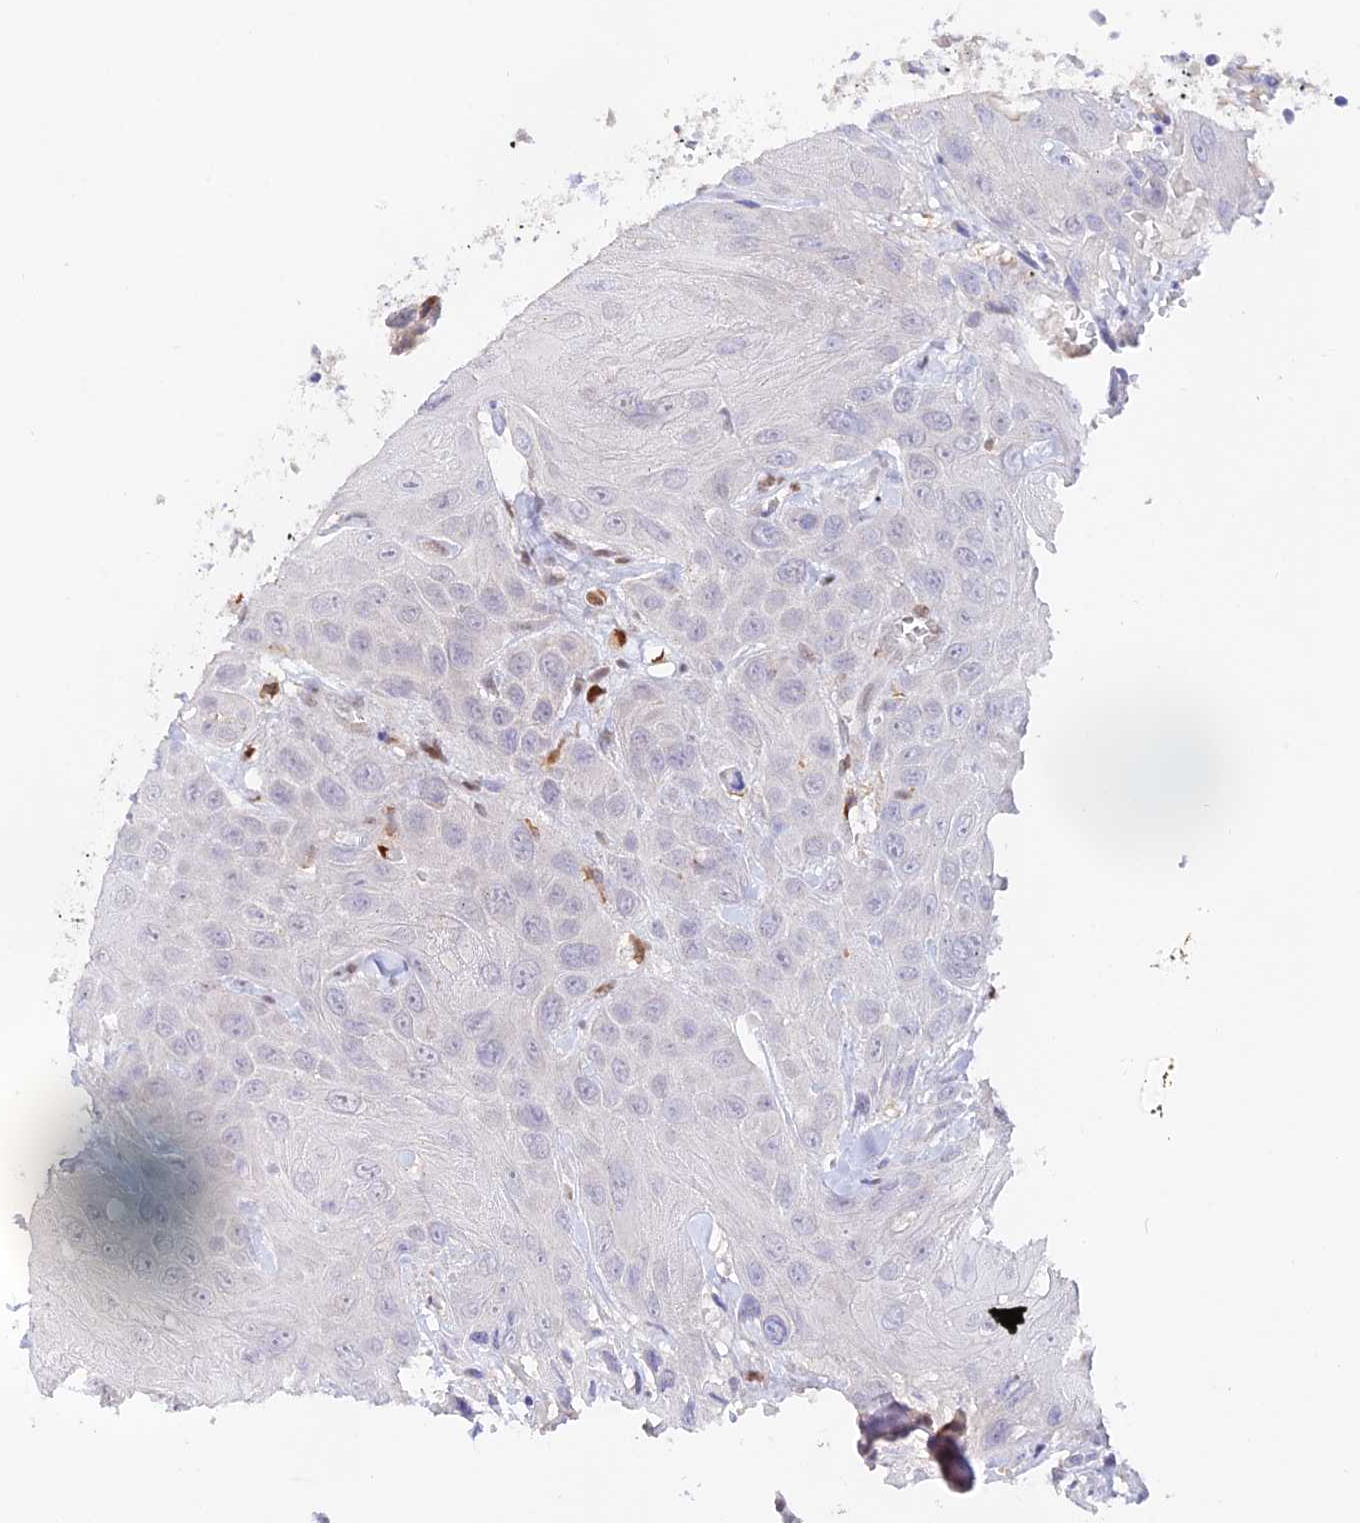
{"staining": {"intensity": "negative", "quantity": "none", "location": "none"}, "tissue": "head and neck cancer", "cell_type": "Tumor cells", "image_type": "cancer", "snomed": [{"axis": "morphology", "description": "Squamous cell carcinoma, NOS"}, {"axis": "topography", "description": "Head-Neck"}], "caption": "This micrograph is of head and neck cancer stained with immunohistochemistry (IHC) to label a protein in brown with the nuclei are counter-stained blue. There is no staining in tumor cells.", "gene": "DENND1C", "patient": {"sex": "male", "age": 81}}